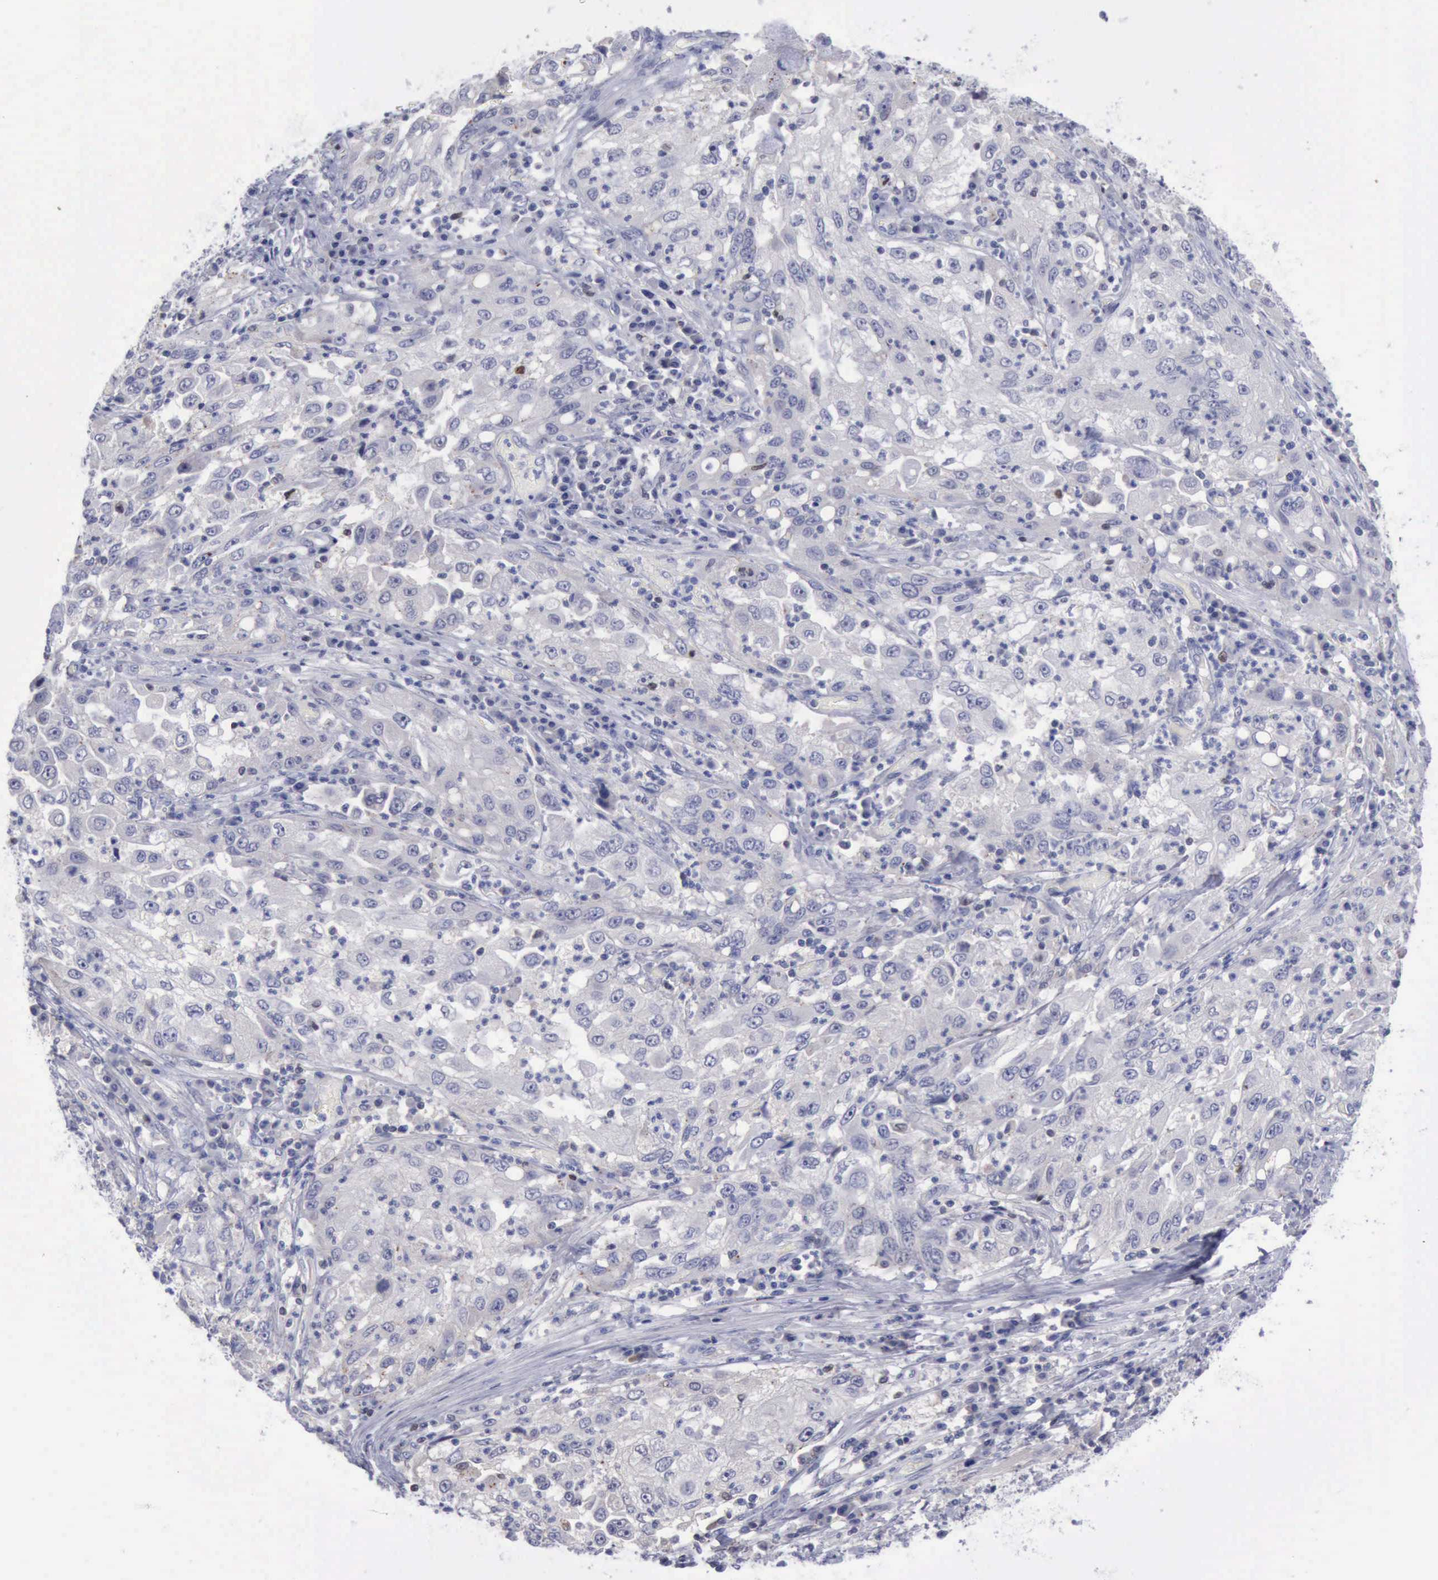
{"staining": {"intensity": "negative", "quantity": "none", "location": "none"}, "tissue": "cervical cancer", "cell_type": "Tumor cells", "image_type": "cancer", "snomed": [{"axis": "morphology", "description": "Squamous cell carcinoma, NOS"}, {"axis": "topography", "description": "Cervix"}], "caption": "Immunohistochemistry (IHC) photomicrograph of human cervical squamous cell carcinoma stained for a protein (brown), which displays no positivity in tumor cells.", "gene": "SATB2", "patient": {"sex": "female", "age": 36}}